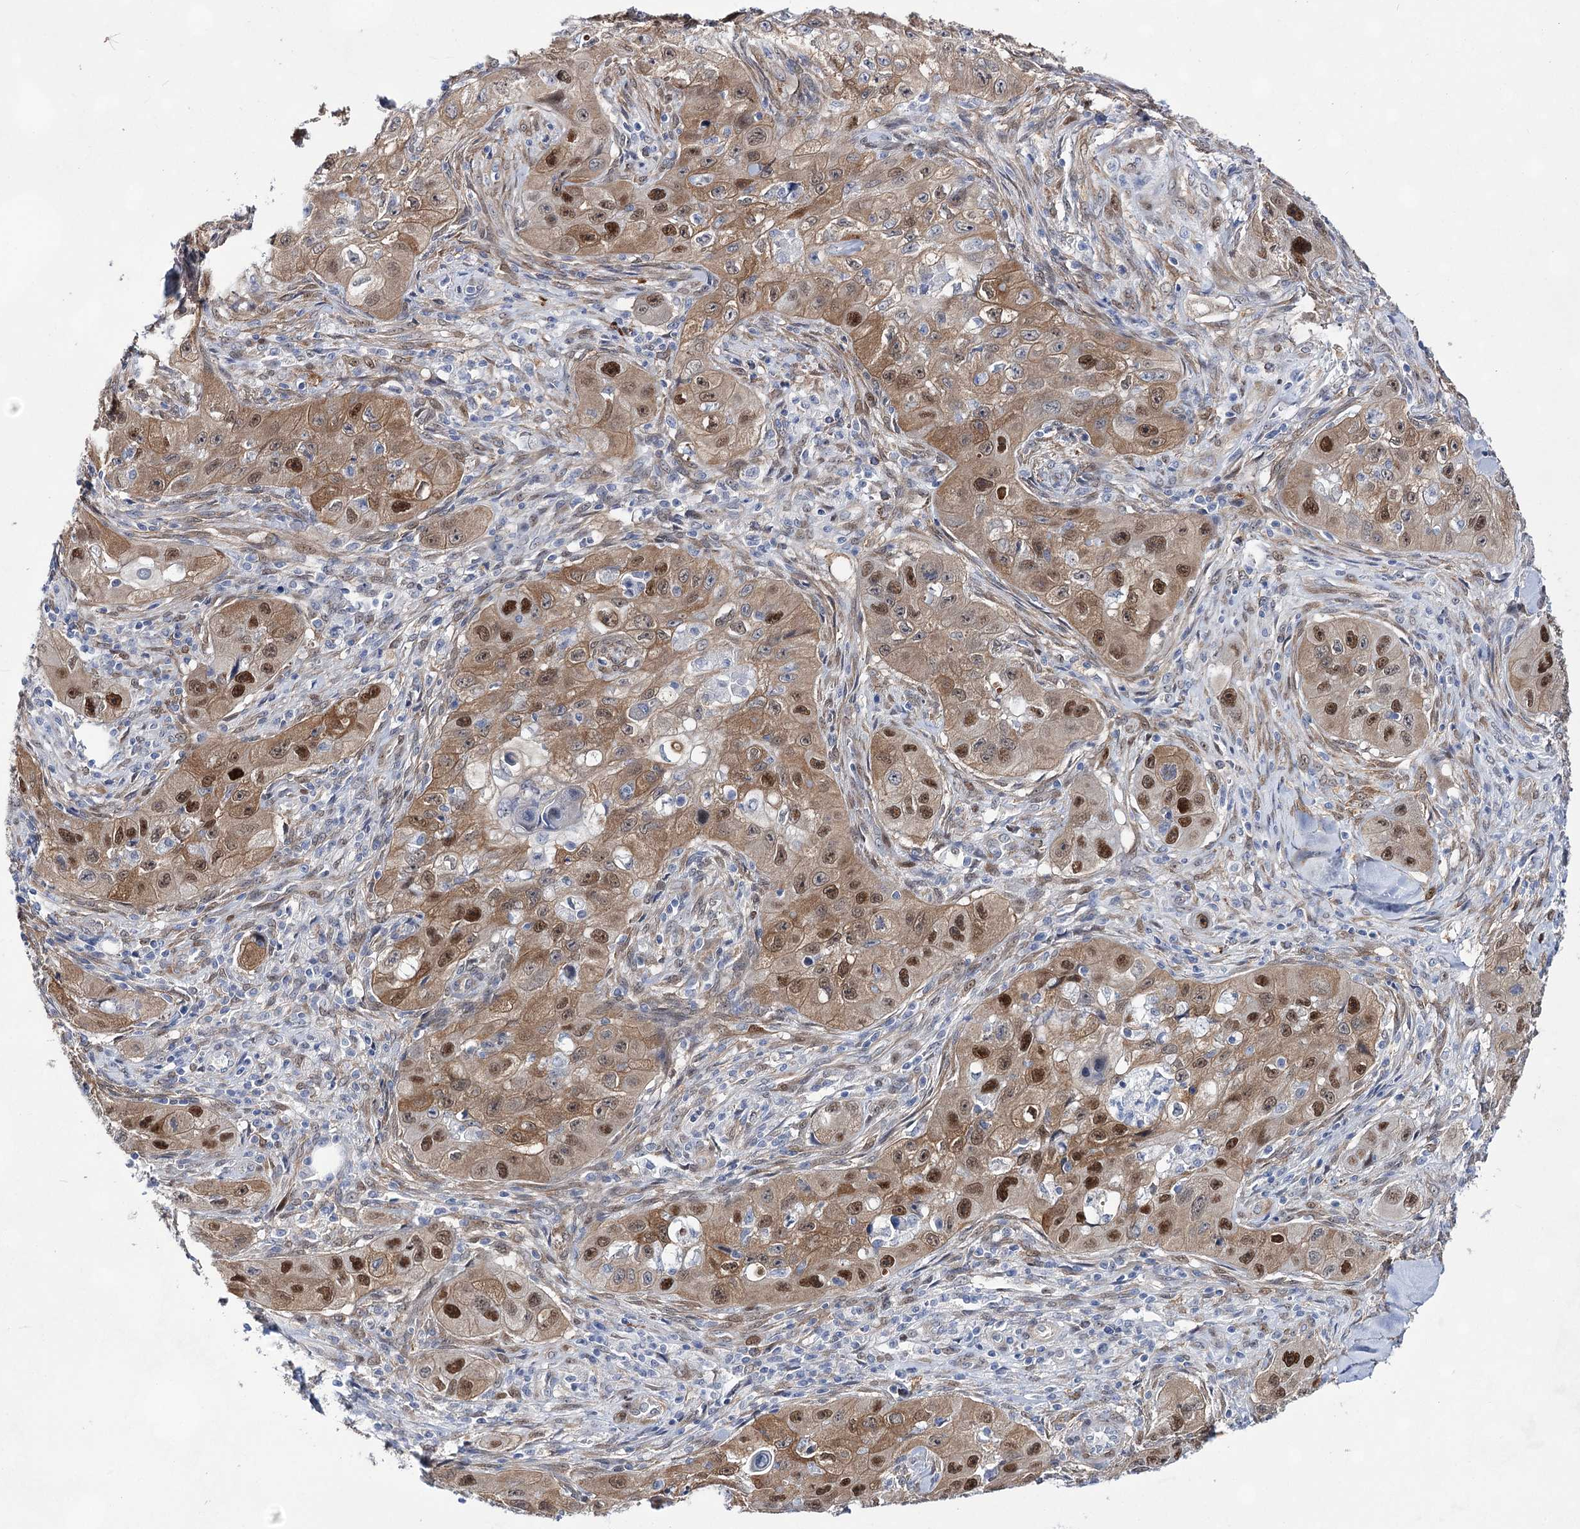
{"staining": {"intensity": "moderate", "quantity": ">75%", "location": "cytoplasmic/membranous,nuclear"}, "tissue": "skin cancer", "cell_type": "Tumor cells", "image_type": "cancer", "snomed": [{"axis": "morphology", "description": "Squamous cell carcinoma, NOS"}, {"axis": "topography", "description": "Skin"}, {"axis": "topography", "description": "Subcutis"}], "caption": "High-magnification brightfield microscopy of squamous cell carcinoma (skin) stained with DAB (brown) and counterstained with hematoxylin (blue). tumor cells exhibit moderate cytoplasmic/membranous and nuclear staining is present in approximately>75% of cells.", "gene": "UGDH", "patient": {"sex": "male", "age": 73}}